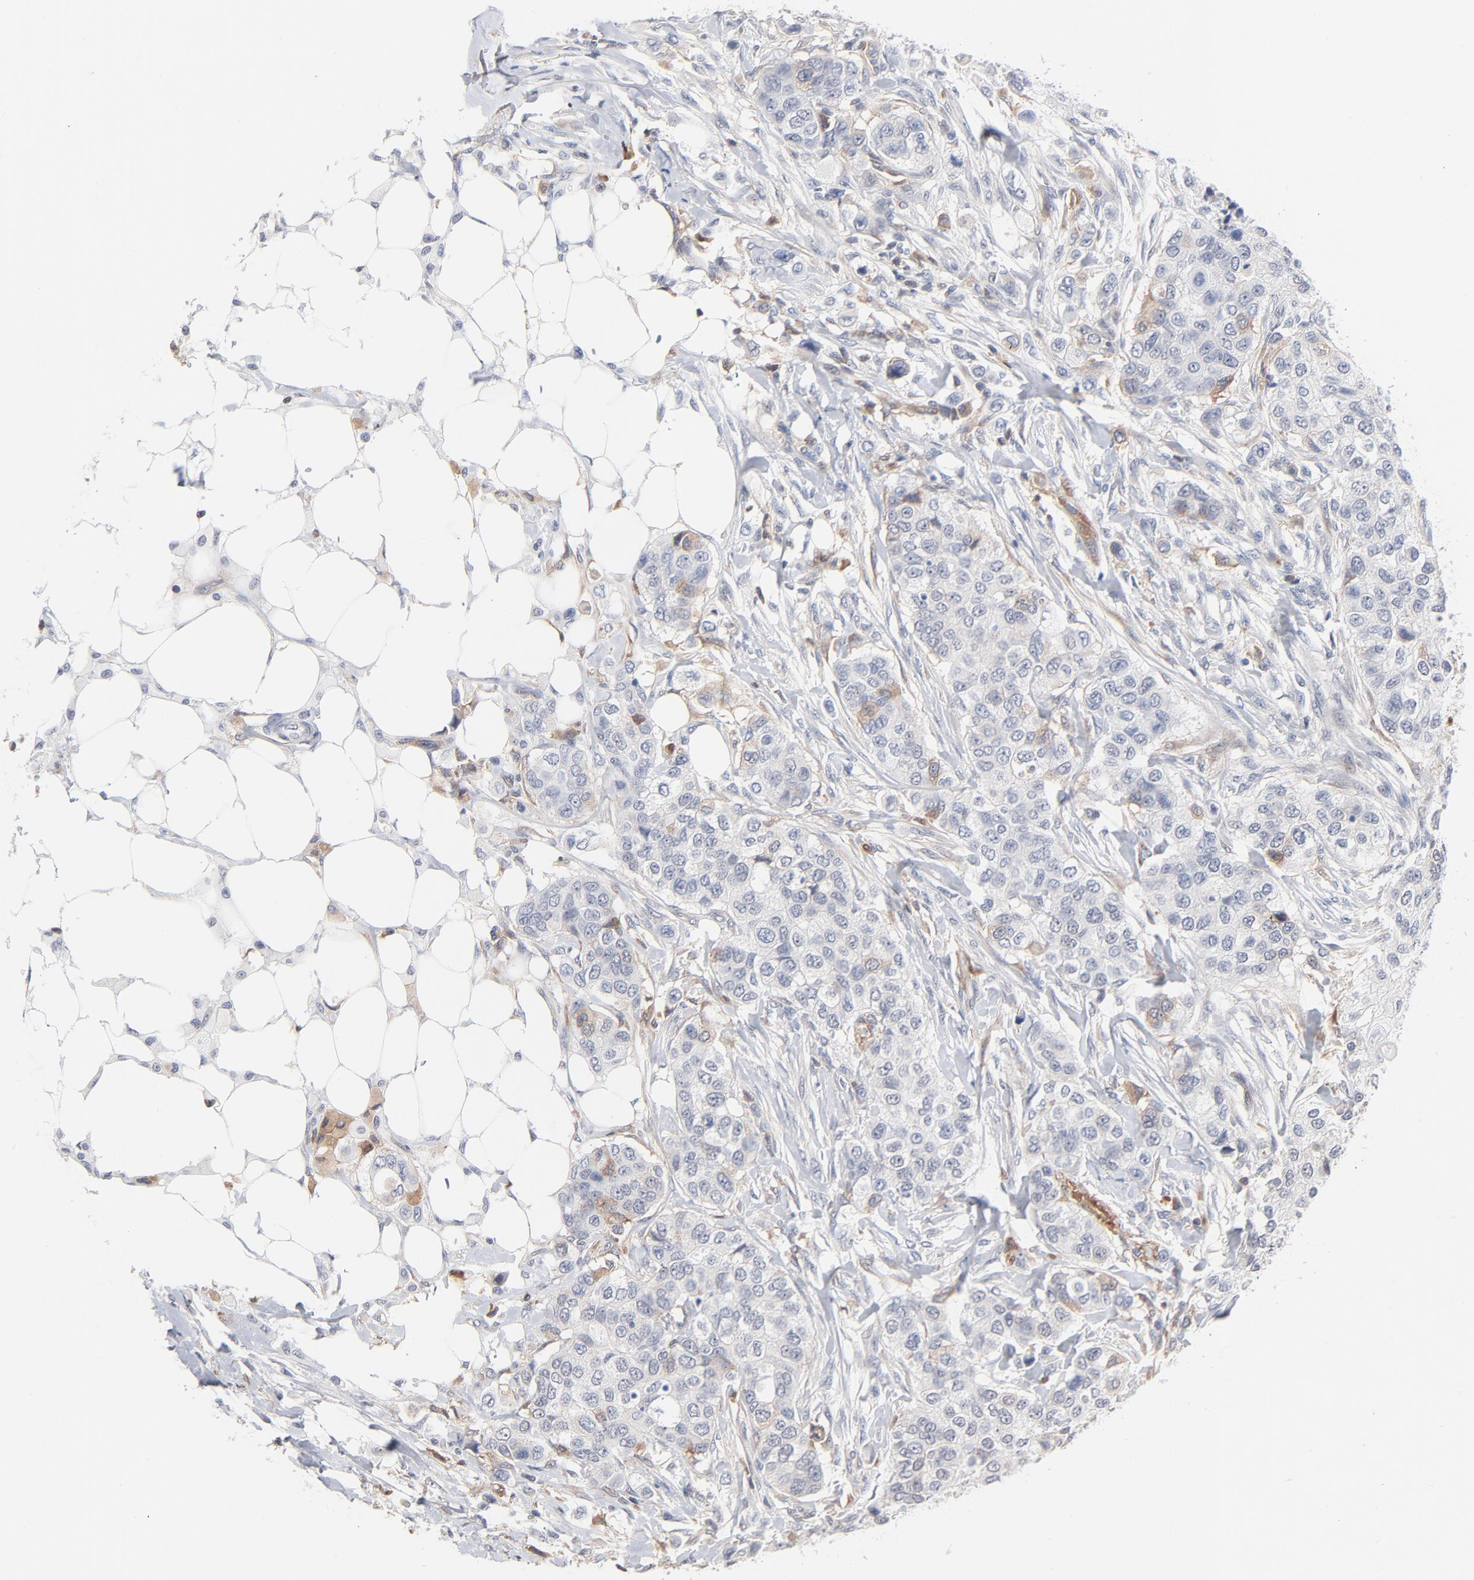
{"staining": {"intensity": "weak", "quantity": "<25%", "location": "cytoplasmic/membranous"}, "tissue": "breast cancer", "cell_type": "Tumor cells", "image_type": "cancer", "snomed": [{"axis": "morphology", "description": "Normal tissue, NOS"}, {"axis": "morphology", "description": "Duct carcinoma"}, {"axis": "topography", "description": "Breast"}], "caption": "An immunohistochemistry micrograph of breast intraductal carcinoma is shown. There is no staining in tumor cells of breast intraductal carcinoma. (DAB immunohistochemistry with hematoxylin counter stain).", "gene": "SERPINA4", "patient": {"sex": "female", "age": 49}}